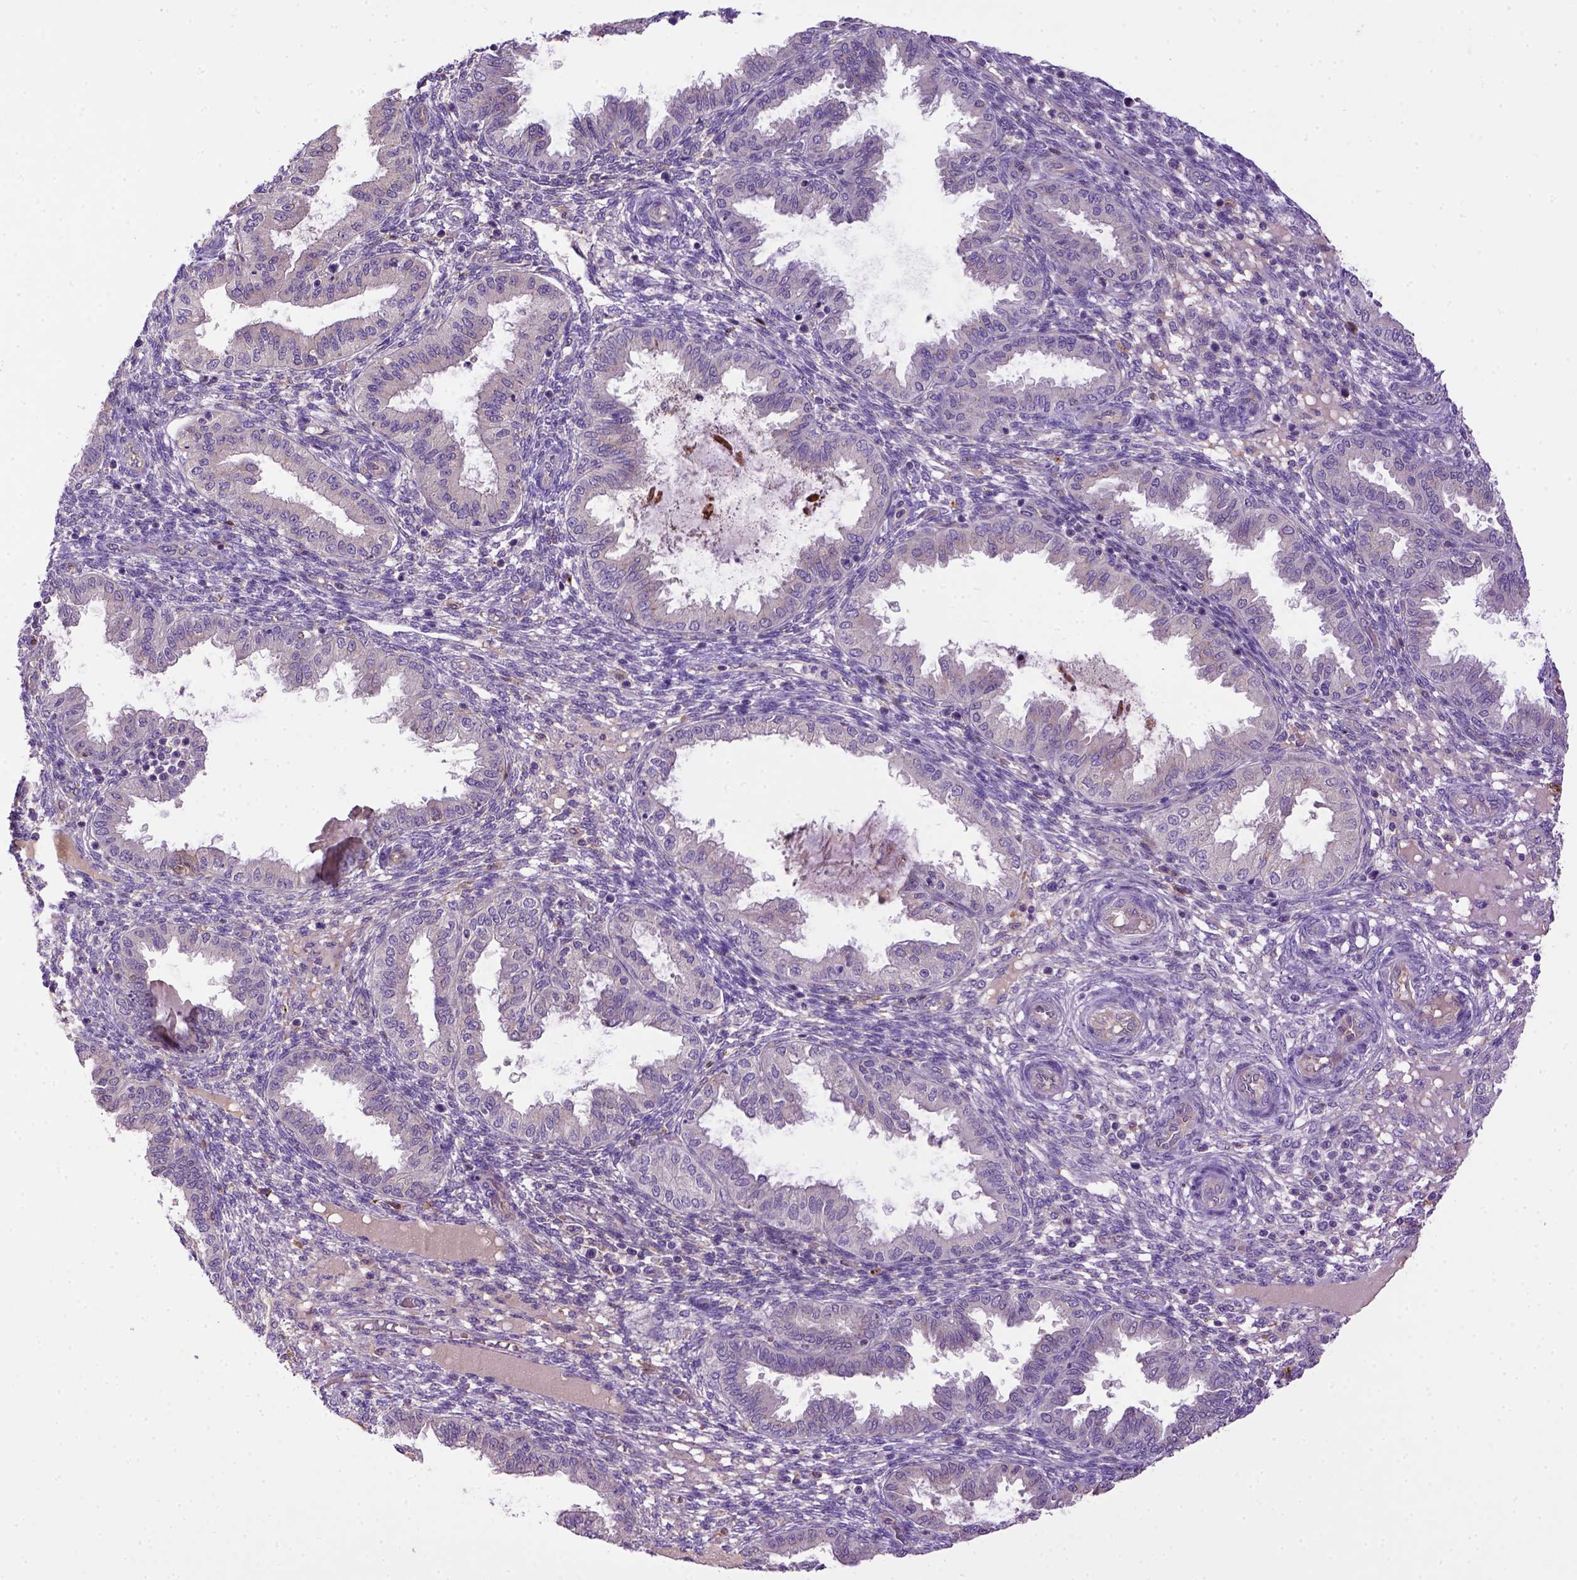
{"staining": {"intensity": "negative", "quantity": "none", "location": "none"}, "tissue": "endometrium", "cell_type": "Cells in endometrial stroma", "image_type": "normal", "snomed": [{"axis": "morphology", "description": "Normal tissue, NOS"}, {"axis": "topography", "description": "Endometrium"}], "caption": "High power microscopy micrograph of an immunohistochemistry (IHC) photomicrograph of normal endometrium, revealing no significant expression in cells in endometrial stroma. Brightfield microscopy of immunohistochemistry (IHC) stained with DAB (3,3'-diaminobenzidine) (brown) and hematoxylin (blue), captured at high magnification.", "gene": "DEPDC1B", "patient": {"sex": "female", "age": 33}}